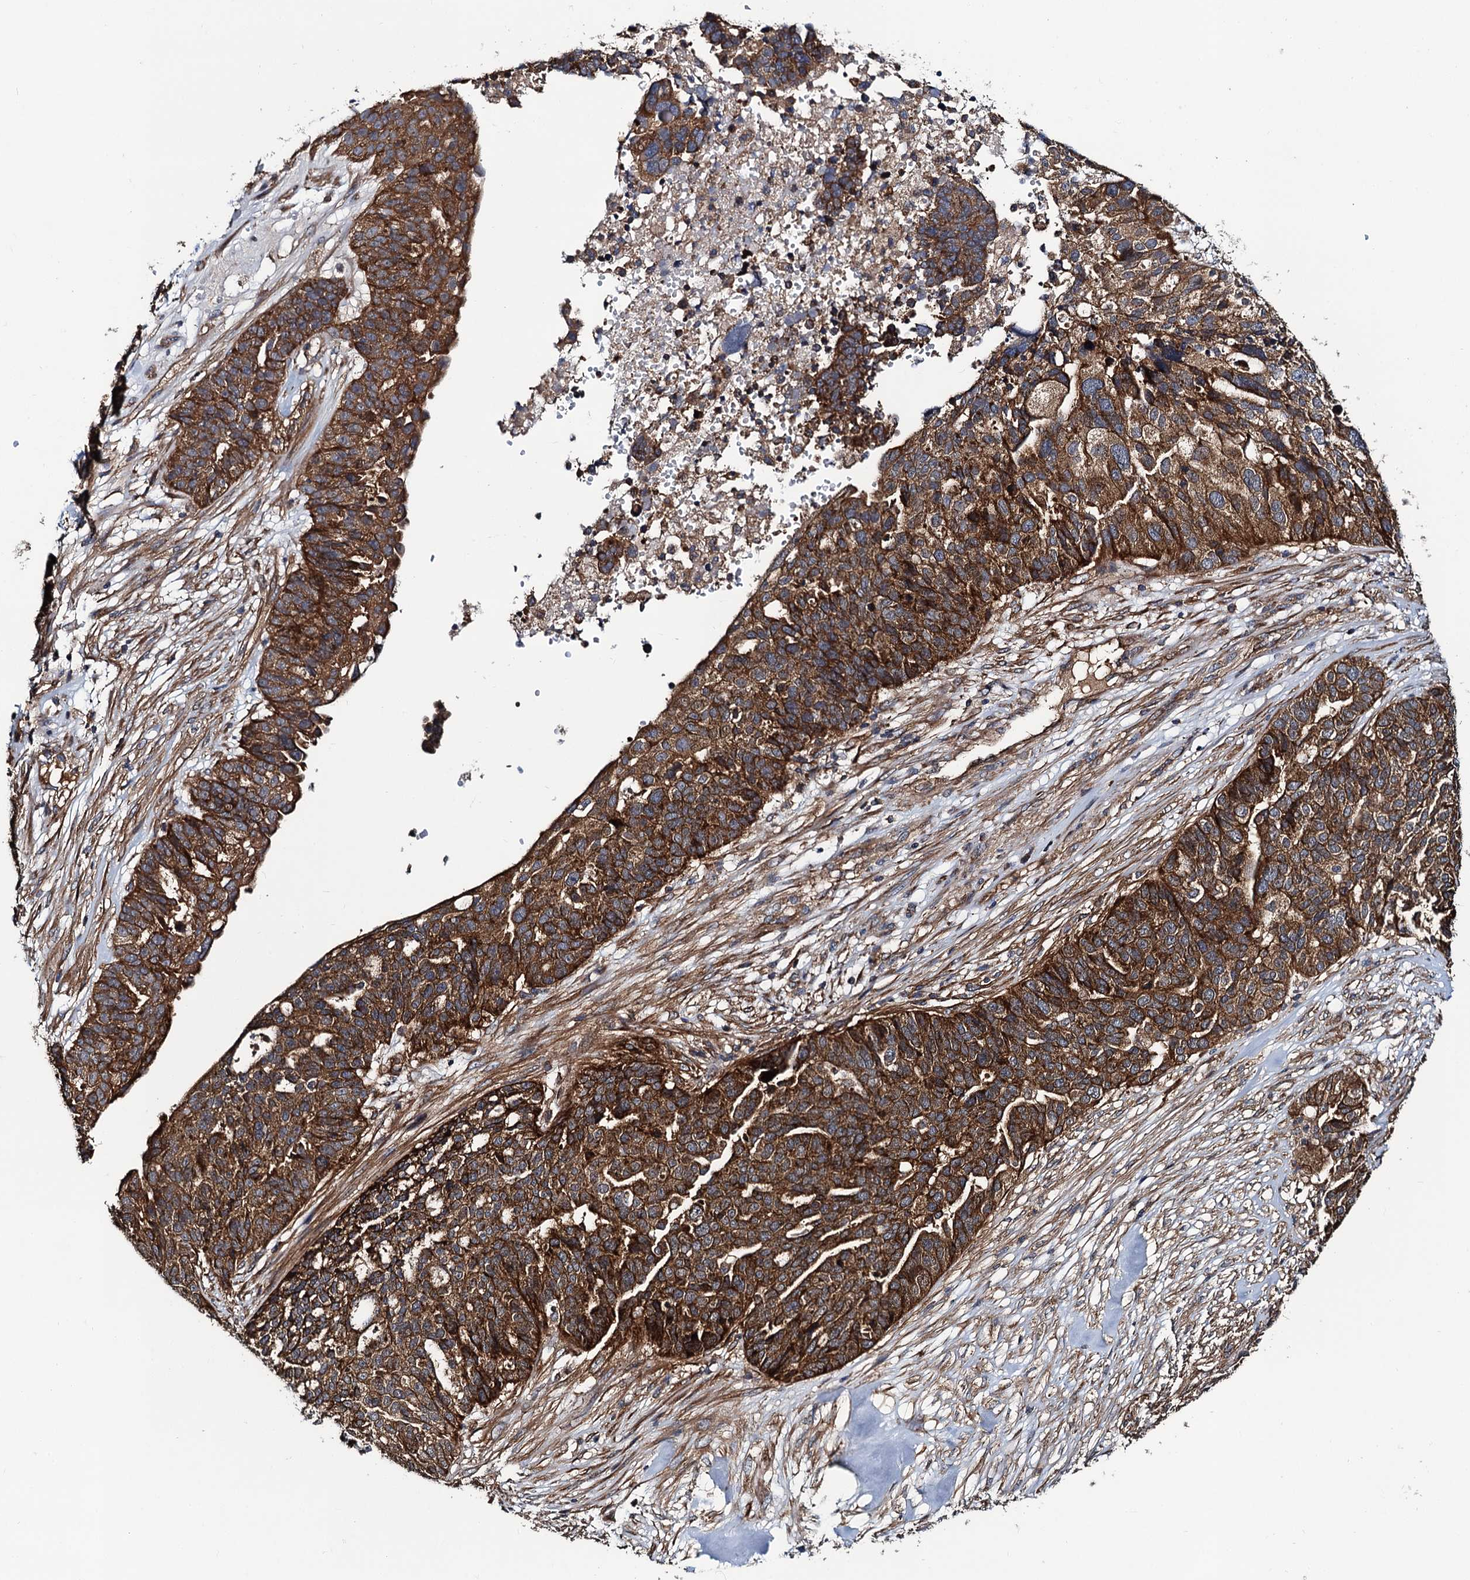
{"staining": {"intensity": "strong", "quantity": ">75%", "location": "cytoplasmic/membranous"}, "tissue": "ovarian cancer", "cell_type": "Tumor cells", "image_type": "cancer", "snomed": [{"axis": "morphology", "description": "Cystadenocarcinoma, serous, NOS"}, {"axis": "topography", "description": "Ovary"}], "caption": "The image demonstrates immunohistochemical staining of ovarian cancer (serous cystadenocarcinoma). There is strong cytoplasmic/membranous staining is identified in approximately >75% of tumor cells.", "gene": "NEK1", "patient": {"sex": "female", "age": 59}}